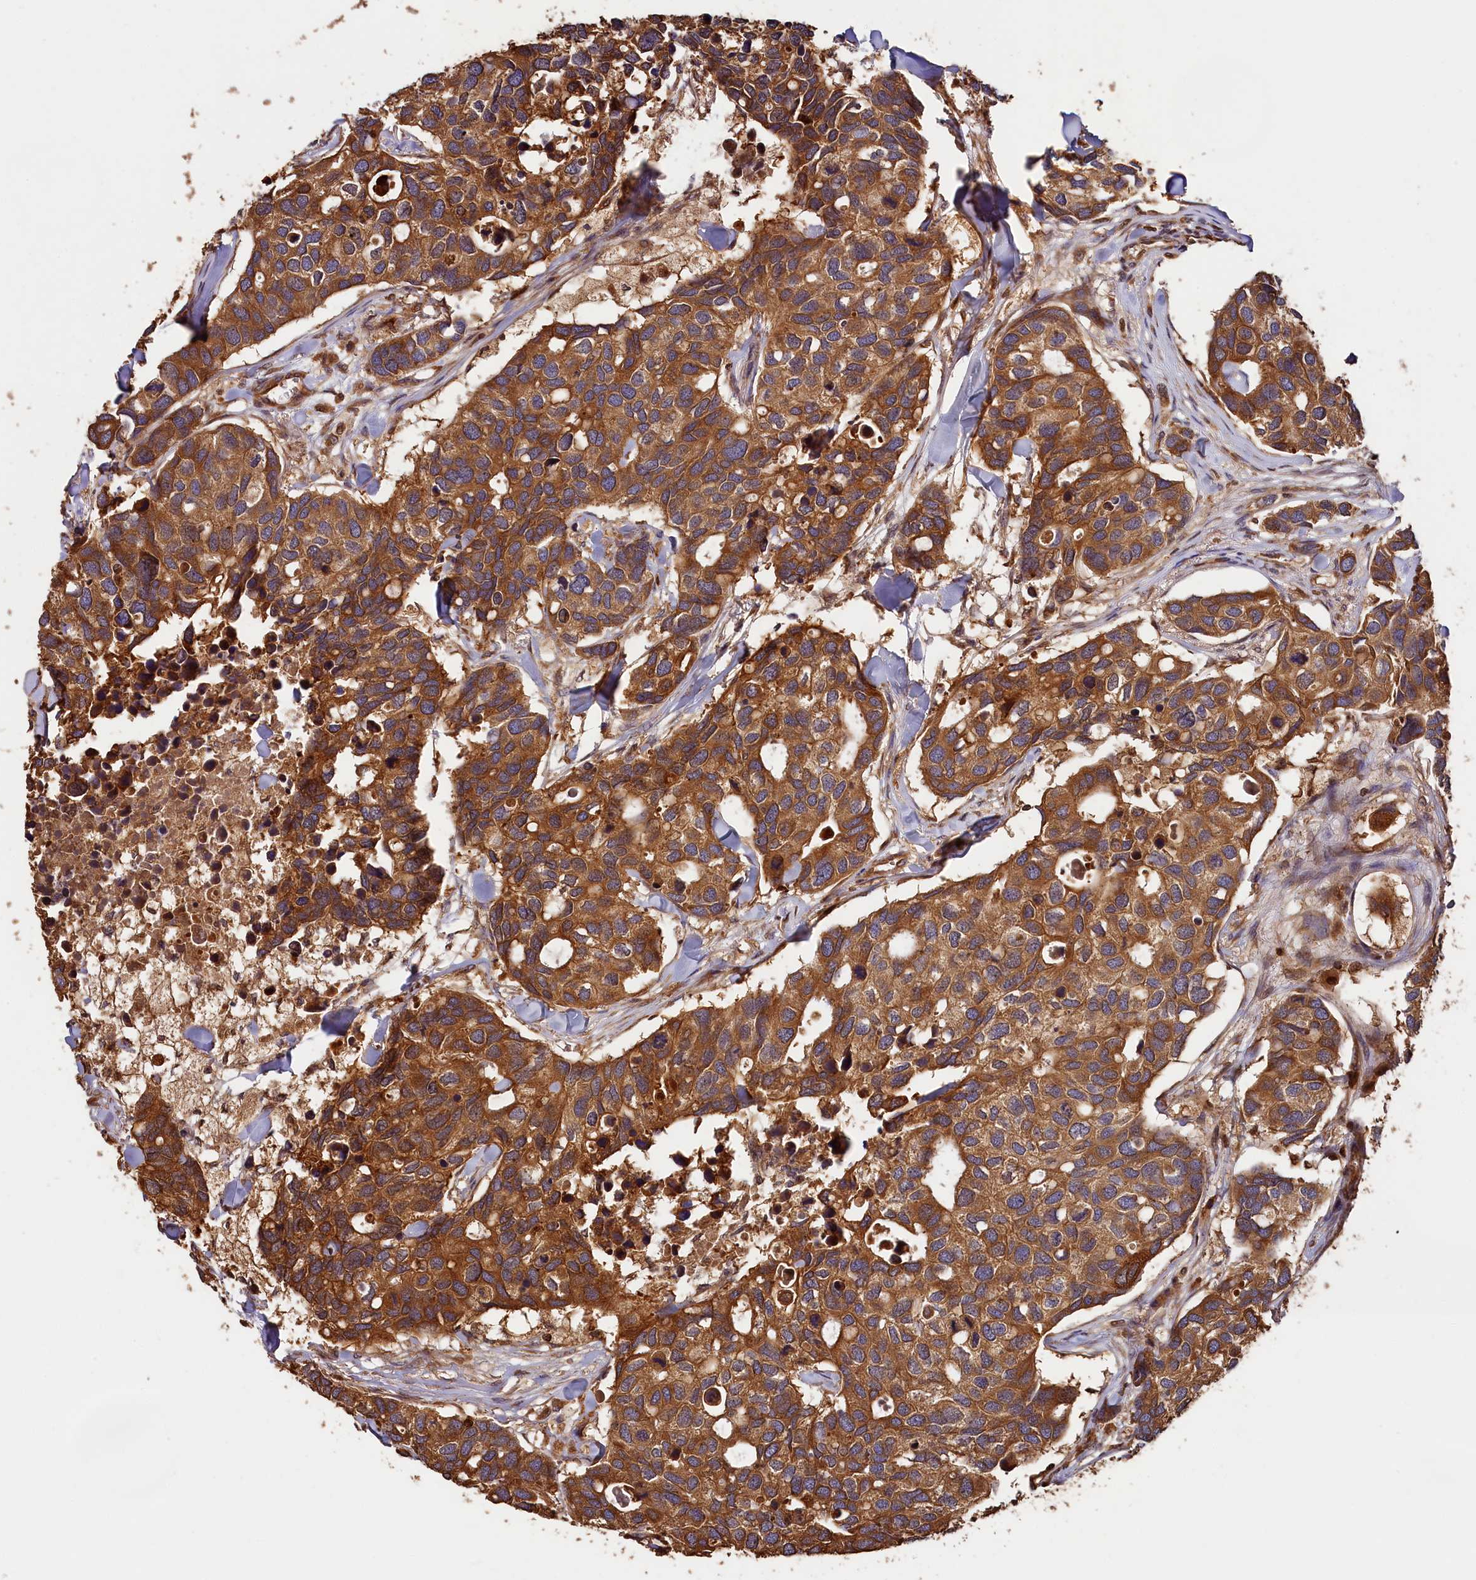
{"staining": {"intensity": "strong", "quantity": ">75%", "location": "cytoplasmic/membranous"}, "tissue": "breast cancer", "cell_type": "Tumor cells", "image_type": "cancer", "snomed": [{"axis": "morphology", "description": "Duct carcinoma"}, {"axis": "topography", "description": "Breast"}], "caption": "About >75% of tumor cells in breast cancer reveal strong cytoplasmic/membranous protein expression as visualized by brown immunohistochemical staining.", "gene": "HMOX2", "patient": {"sex": "female", "age": 83}}